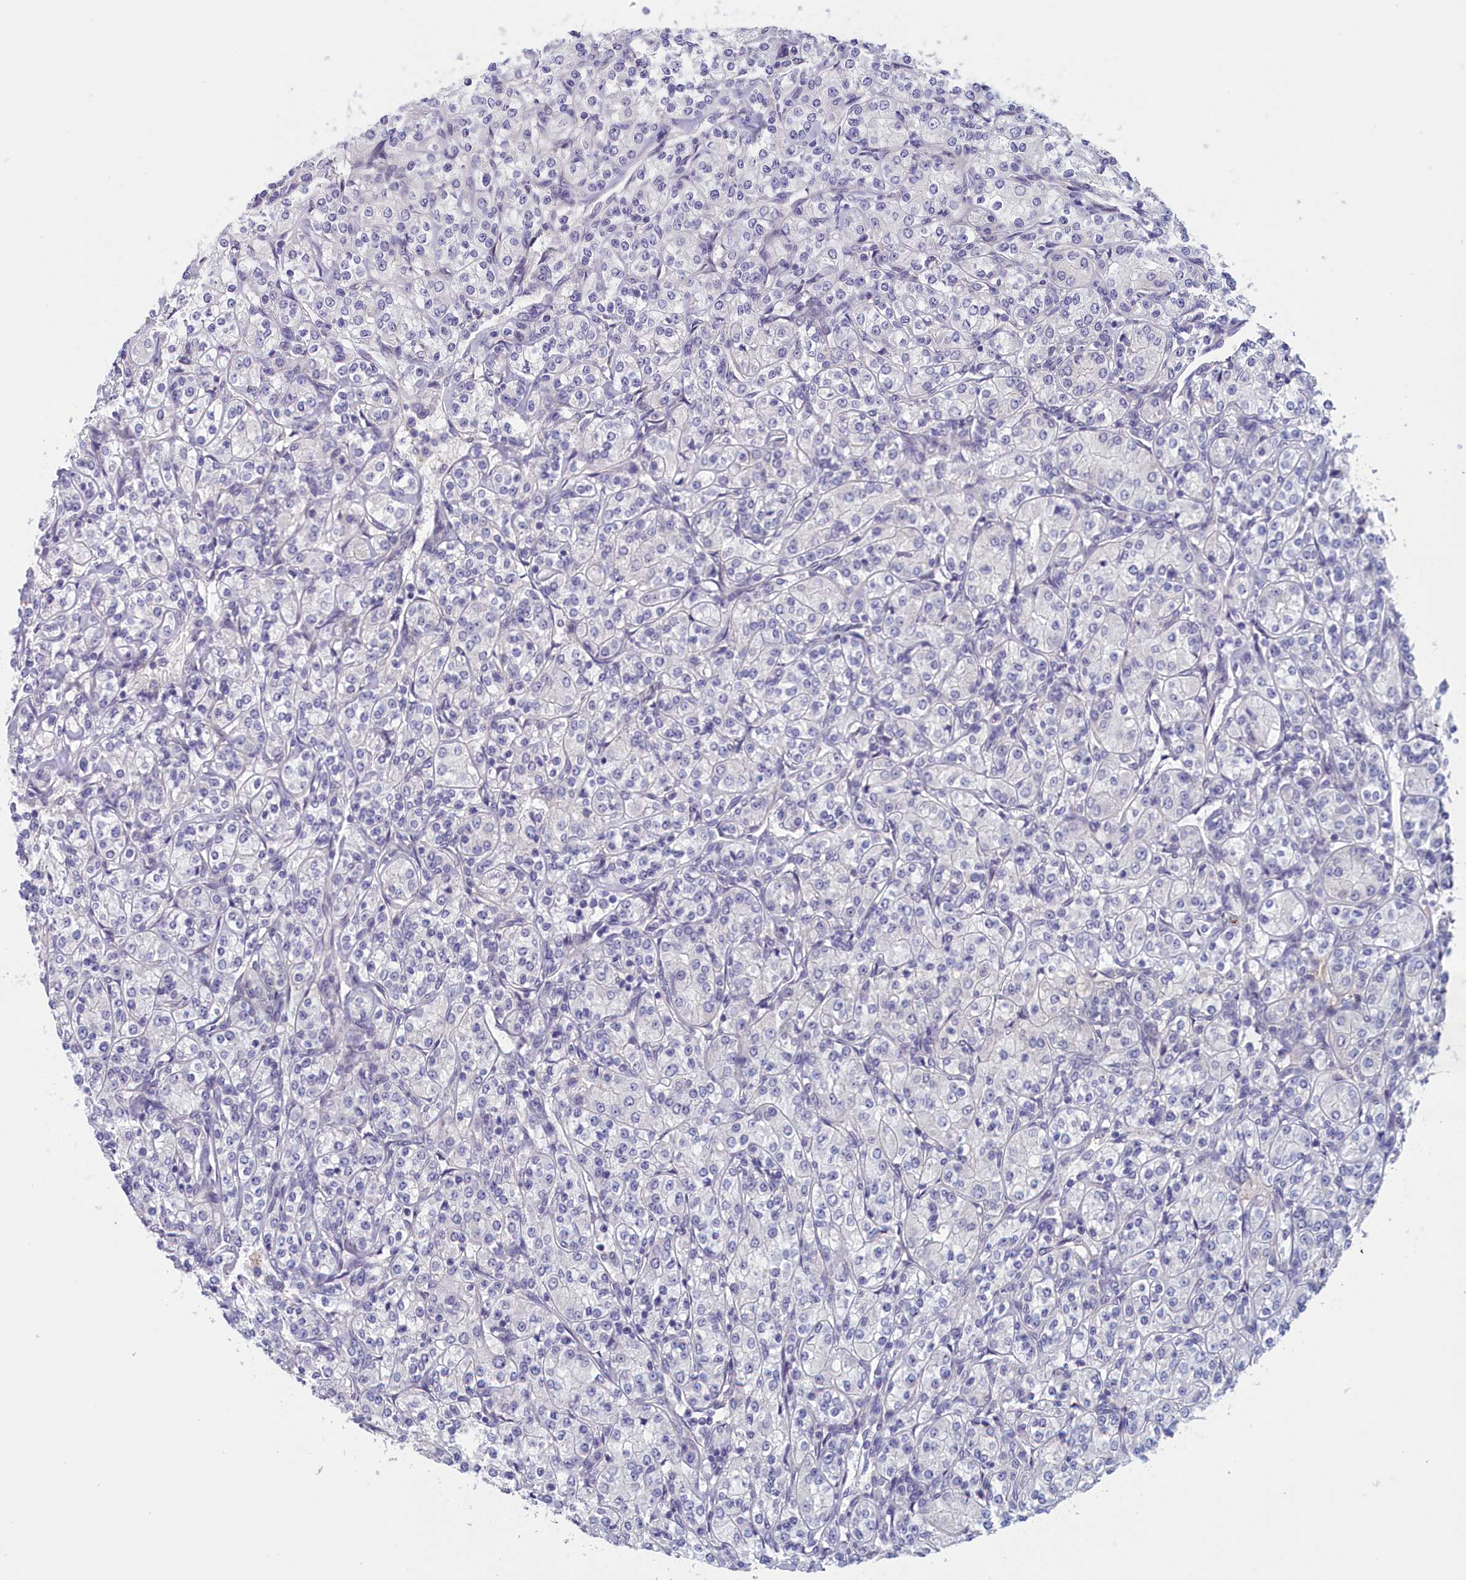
{"staining": {"intensity": "negative", "quantity": "none", "location": "none"}, "tissue": "renal cancer", "cell_type": "Tumor cells", "image_type": "cancer", "snomed": [{"axis": "morphology", "description": "Adenocarcinoma, NOS"}, {"axis": "topography", "description": "Kidney"}], "caption": "Photomicrograph shows no significant protein expression in tumor cells of adenocarcinoma (renal).", "gene": "IGFALS", "patient": {"sex": "male", "age": 77}}